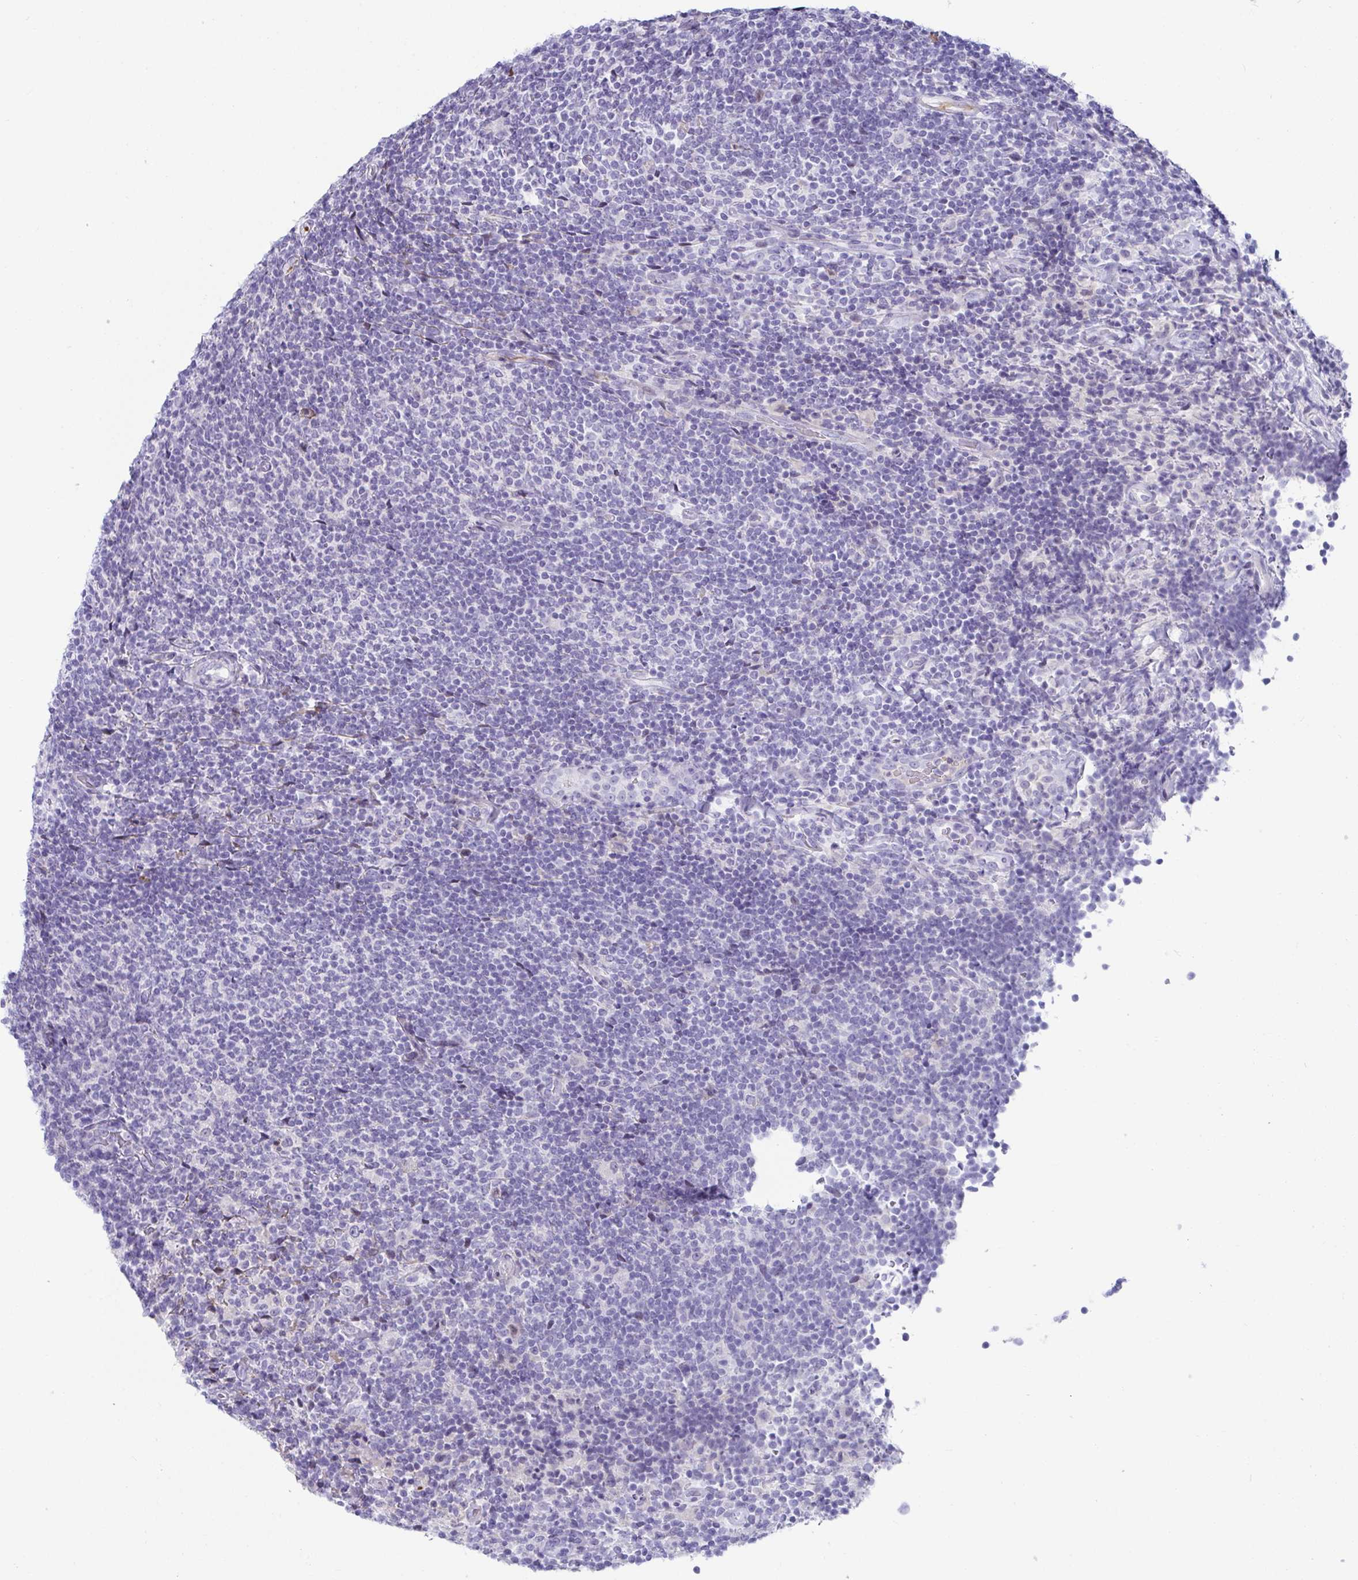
{"staining": {"intensity": "negative", "quantity": "none", "location": "none"}, "tissue": "lymphoma", "cell_type": "Tumor cells", "image_type": "cancer", "snomed": [{"axis": "morphology", "description": "Malignant lymphoma, non-Hodgkin's type, Low grade"}, {"axis": "topography", "description": "Lymph node"}], "caption": "This is a photomicrograph of IHC staining of low-grade malignant lymphoma, non-Hodgkin's type, which shows no expression in tumor cells.", "gene": "NPY", "patient": {"sex": "male", "age": 52}}